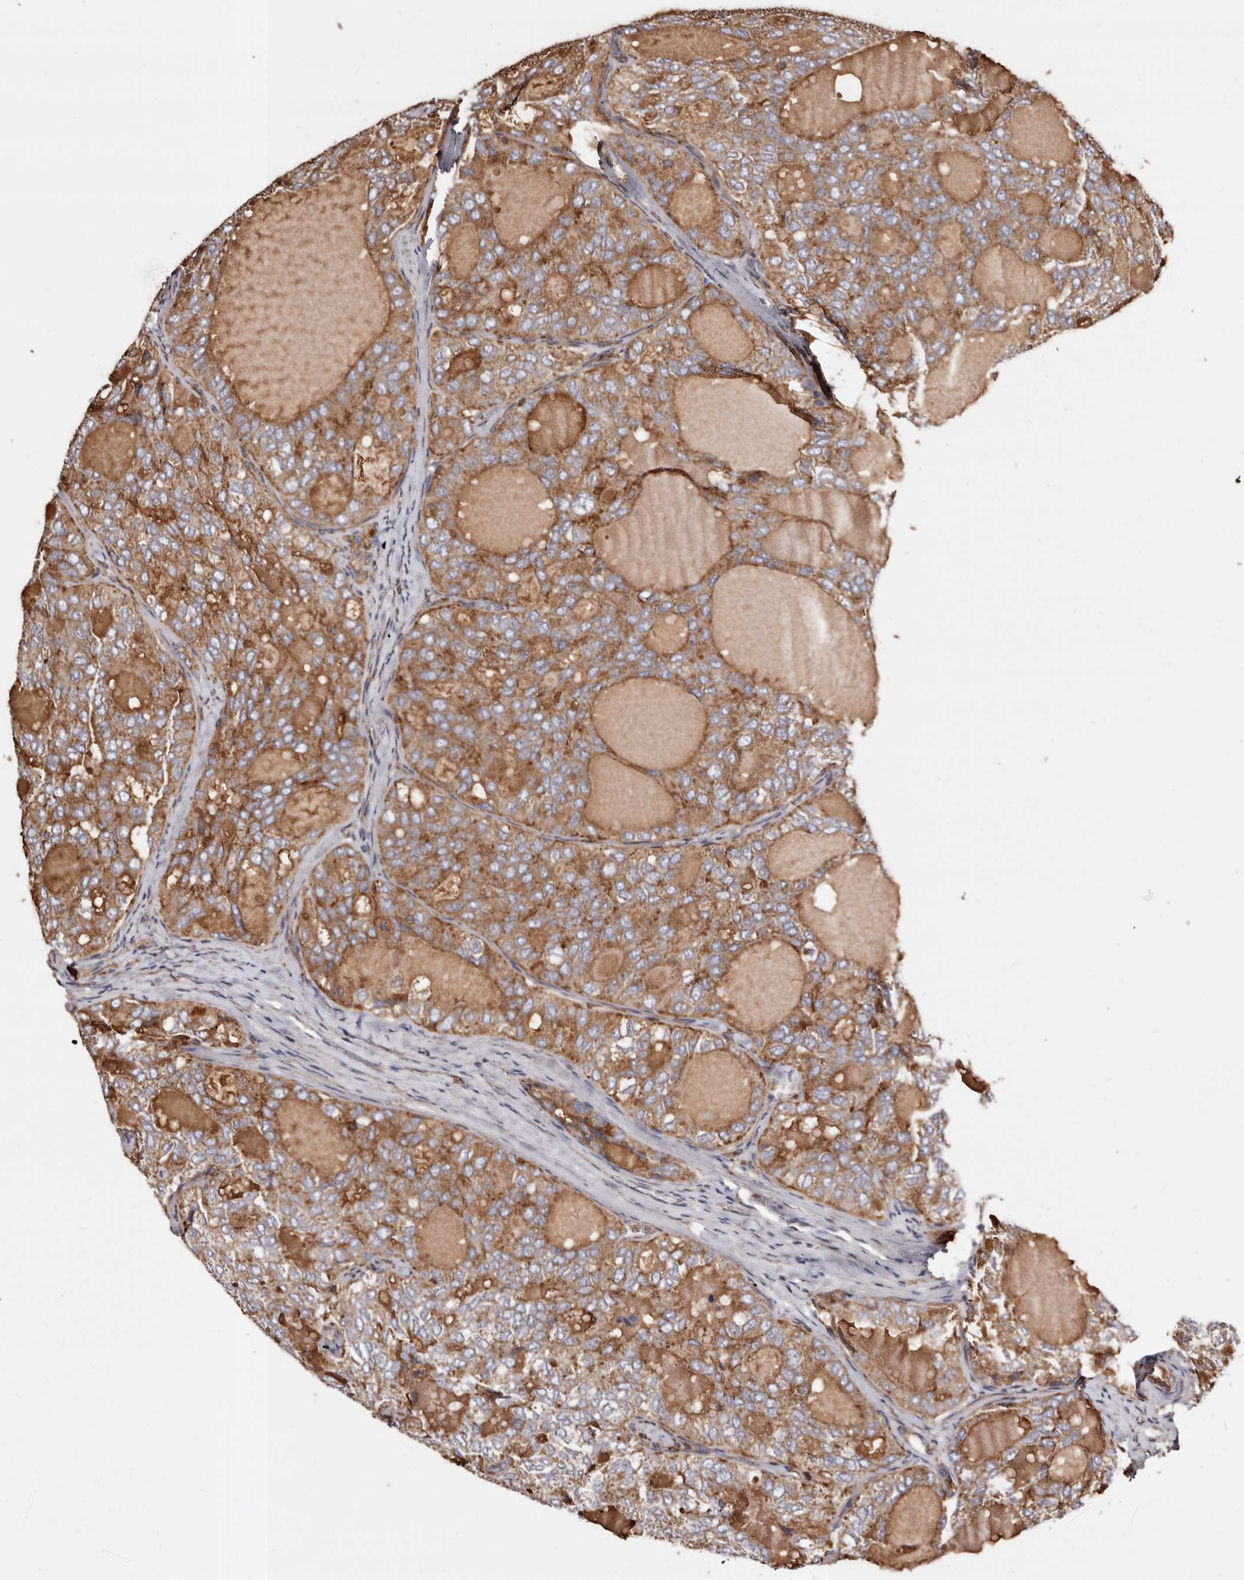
{"staining": {"intensity": "weak", "quantity": ">75%", "location": "cytoplasmic/membranous"}, "tissue": "thyroid cancer", "cell_type": "Tumor cells", "image_type": "cancer", "snomed": [{"axis": "morphology", "description": "Follicular adenoma carcinoma, NOS"}, {"axis": "topography", "description": "Thyroid gland"}], "caption": "The micrograph reveals a brown stain indicating the presence of a protein in the cytoplasmic/membranous of tumor cells in thyroid follicular adenoma carcinoma. (DAB = brown stain, brightfield microscopy at high magnification).", "gene": "COQ8B", "patient": {"sex": "male", "age": 75}}